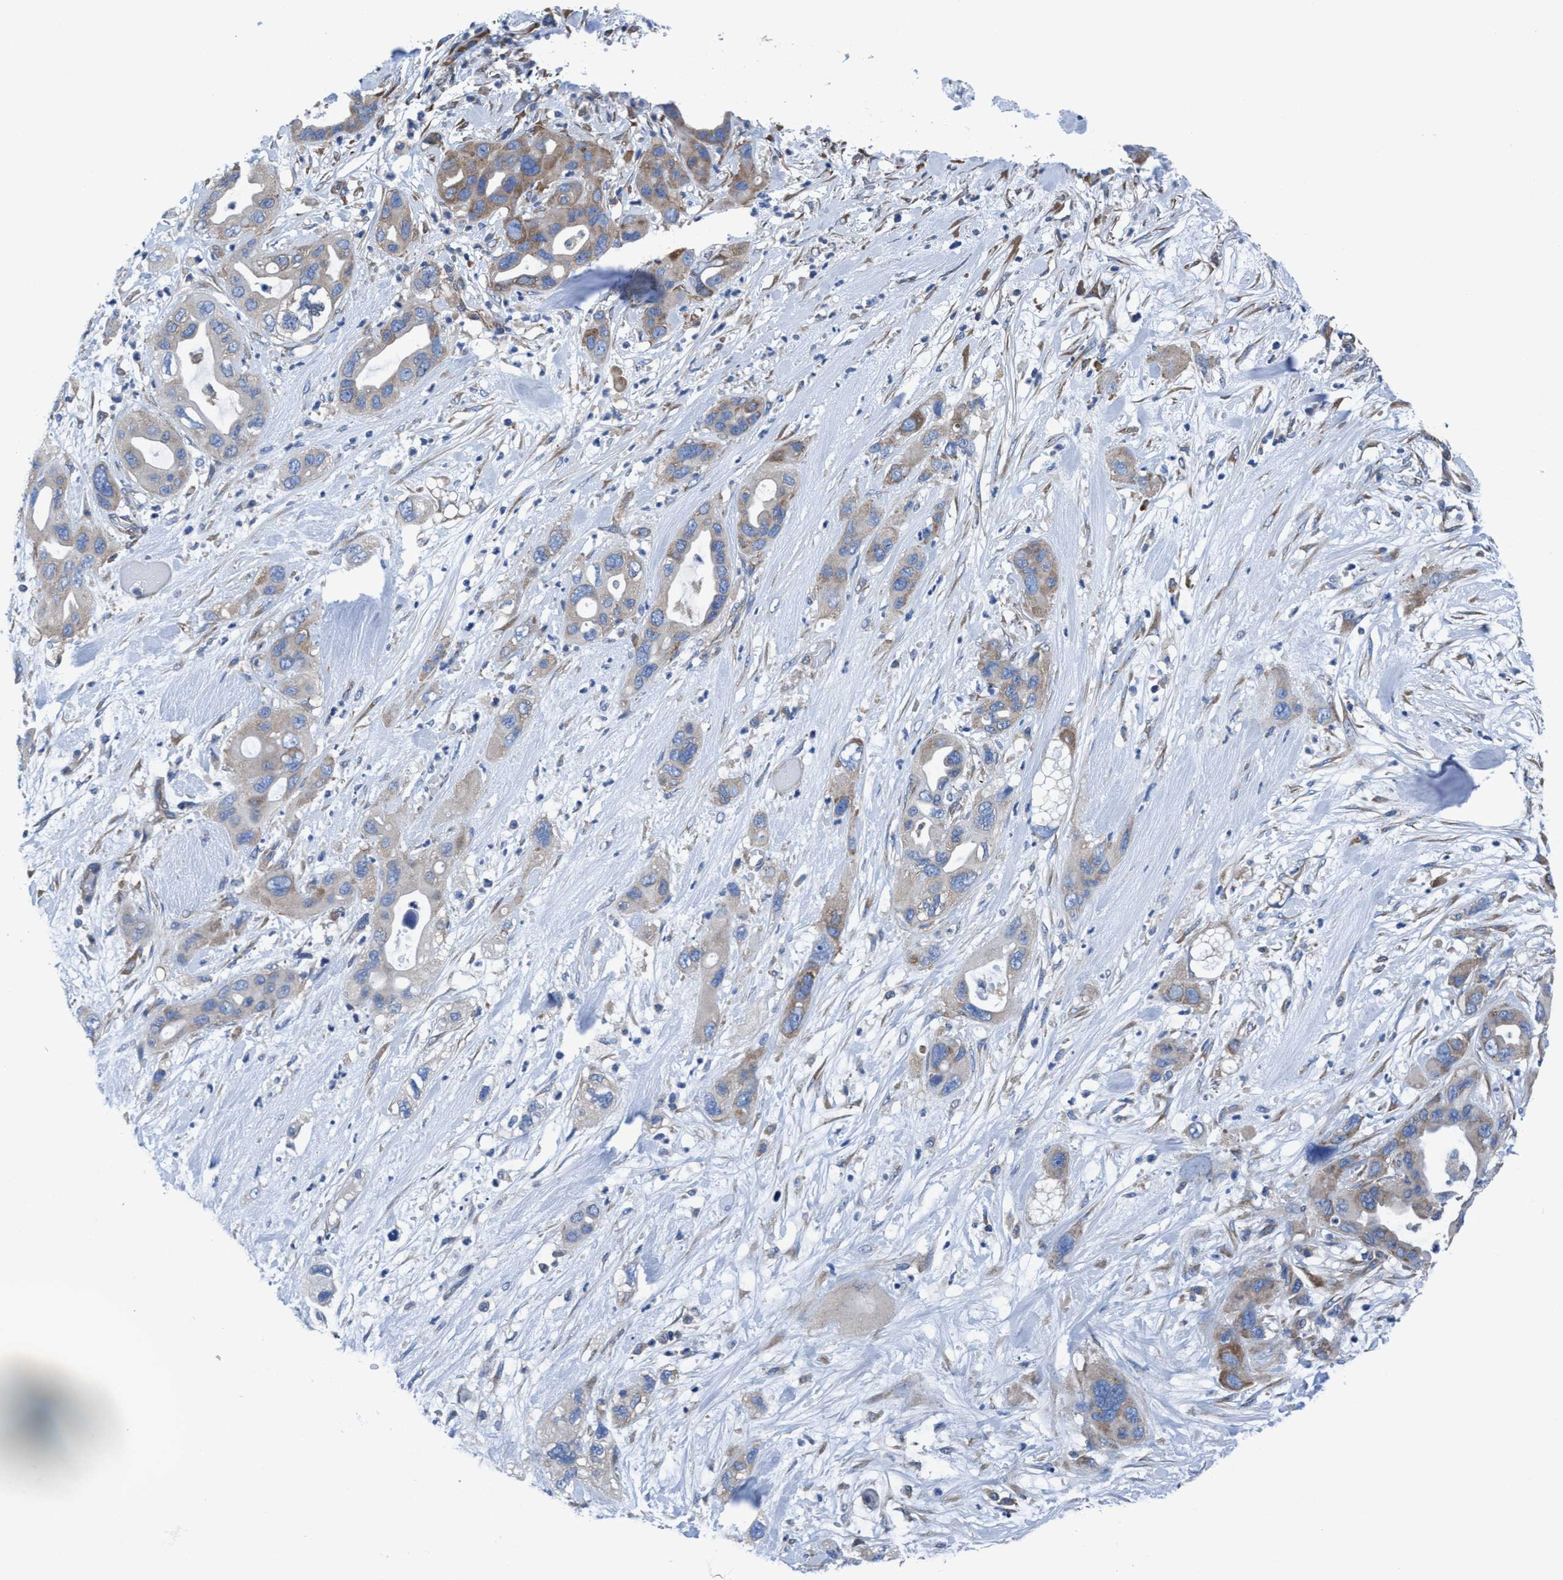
{"staining": {"intensity": "weak", "quantity": "<25%", "location": "cytoplasmic/membranous"}, "tissue": "pancreatic cancer", "cell_type": "Tumor cells", "image_type": "cancer", "snomed": [{"axis": "morphology", "description": "Adenocarcinoma, NOS"}, {"axis": "topography", "description": "Pancreas"}], "caption": "This is an IHC photomicrograph of pancreatic cancer. There is no positivity in tumor cells.", "gene": "NMT1", "patient": {"sex": "female", "age": 71}}